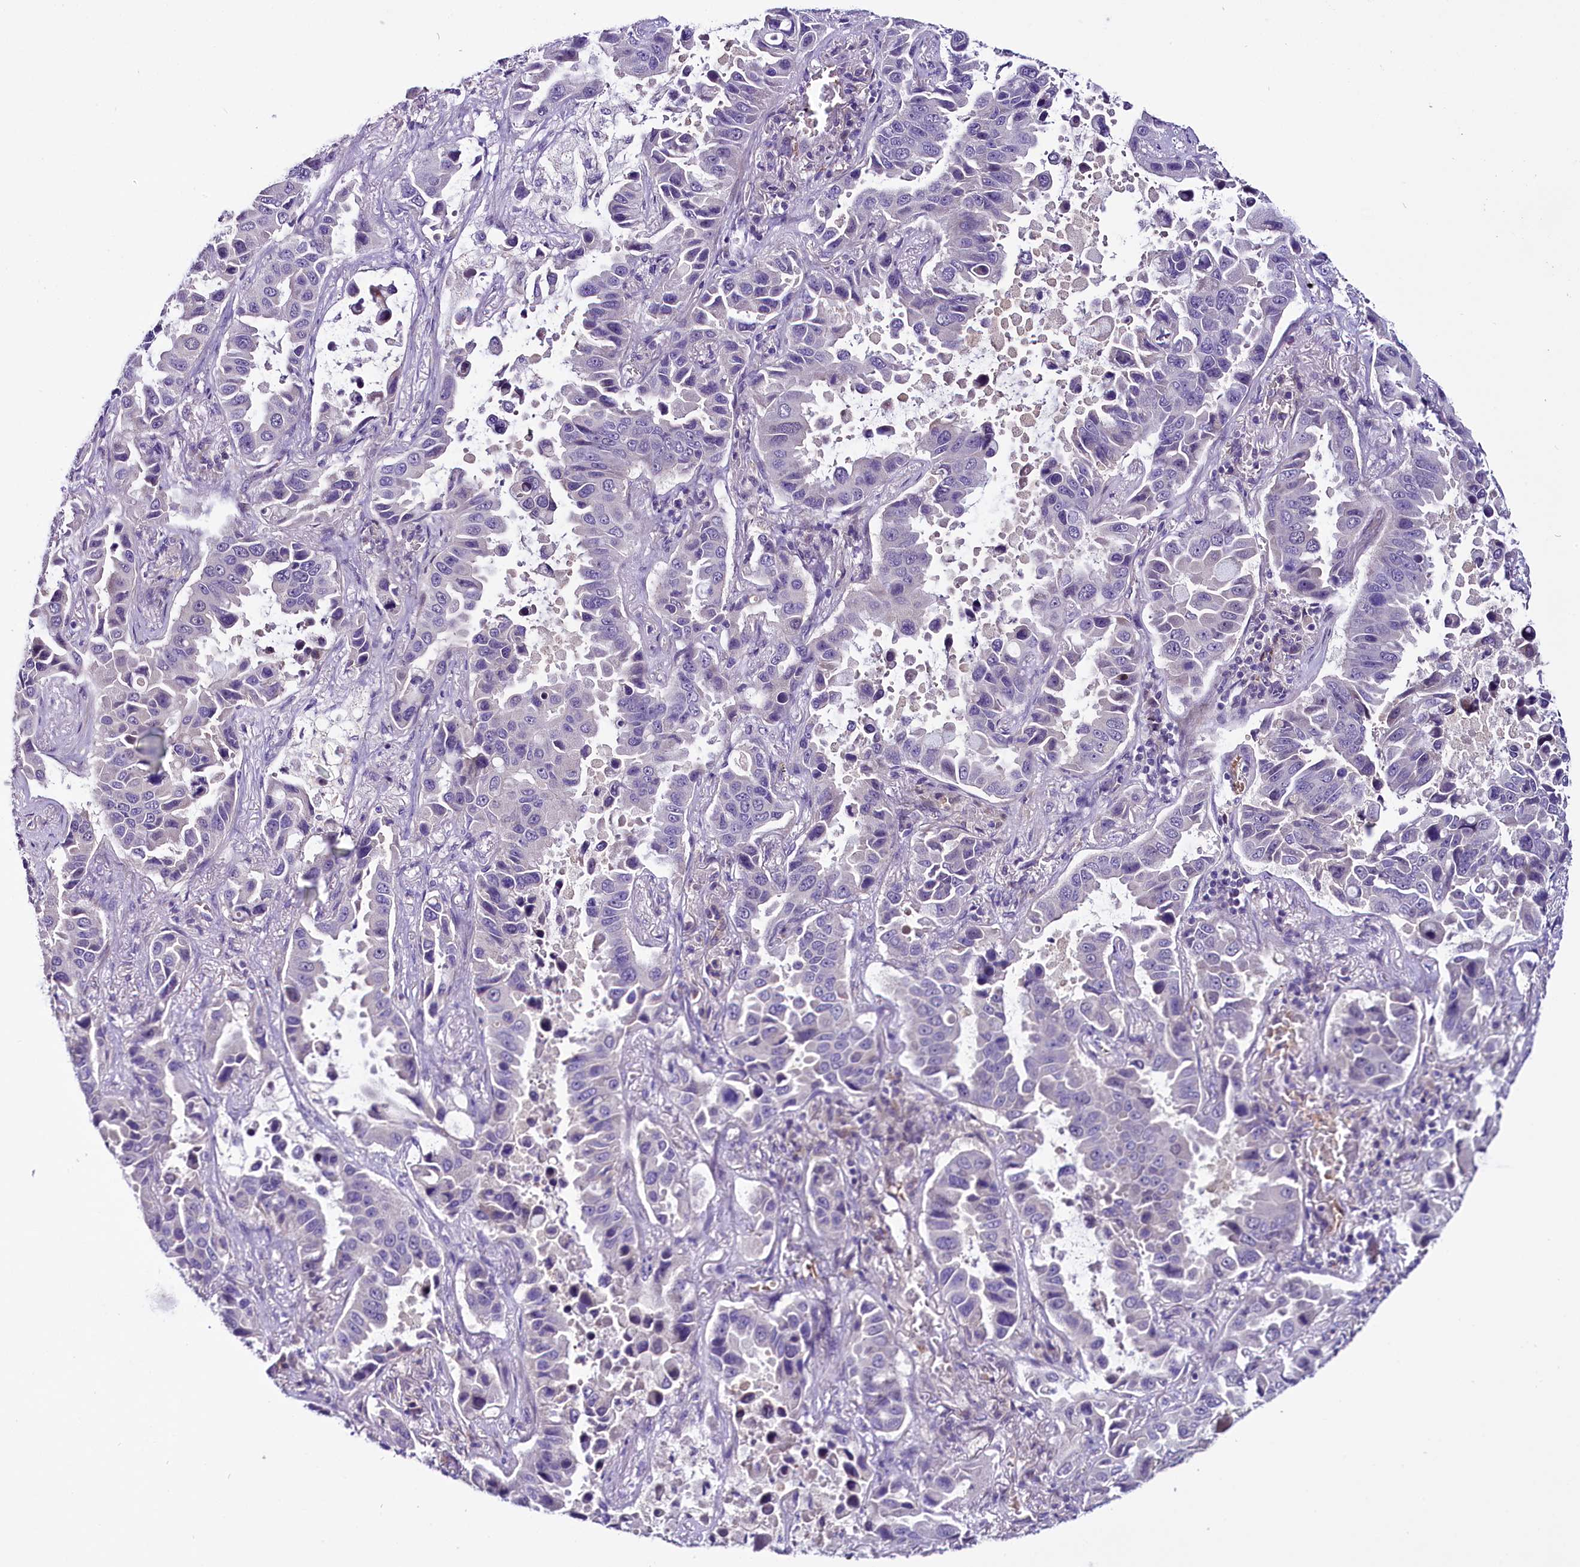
{"staining": {"intensity": "negative", "quantity": "none", "location": "none"}, "tissue": "lung cancer", "cell_type": "Tumor cells", "image_type": "cancer", "snomed": [{"axis": "morphology", "description": "Adenocarcinoma, NOS"}, {"axis": "topography", "description": "Lung"}], "caption": "Tumor cells show no significant protein staining in lung cancer.", "gene": "C9orf40", "patient": {"sex": "male", "age": 64}}